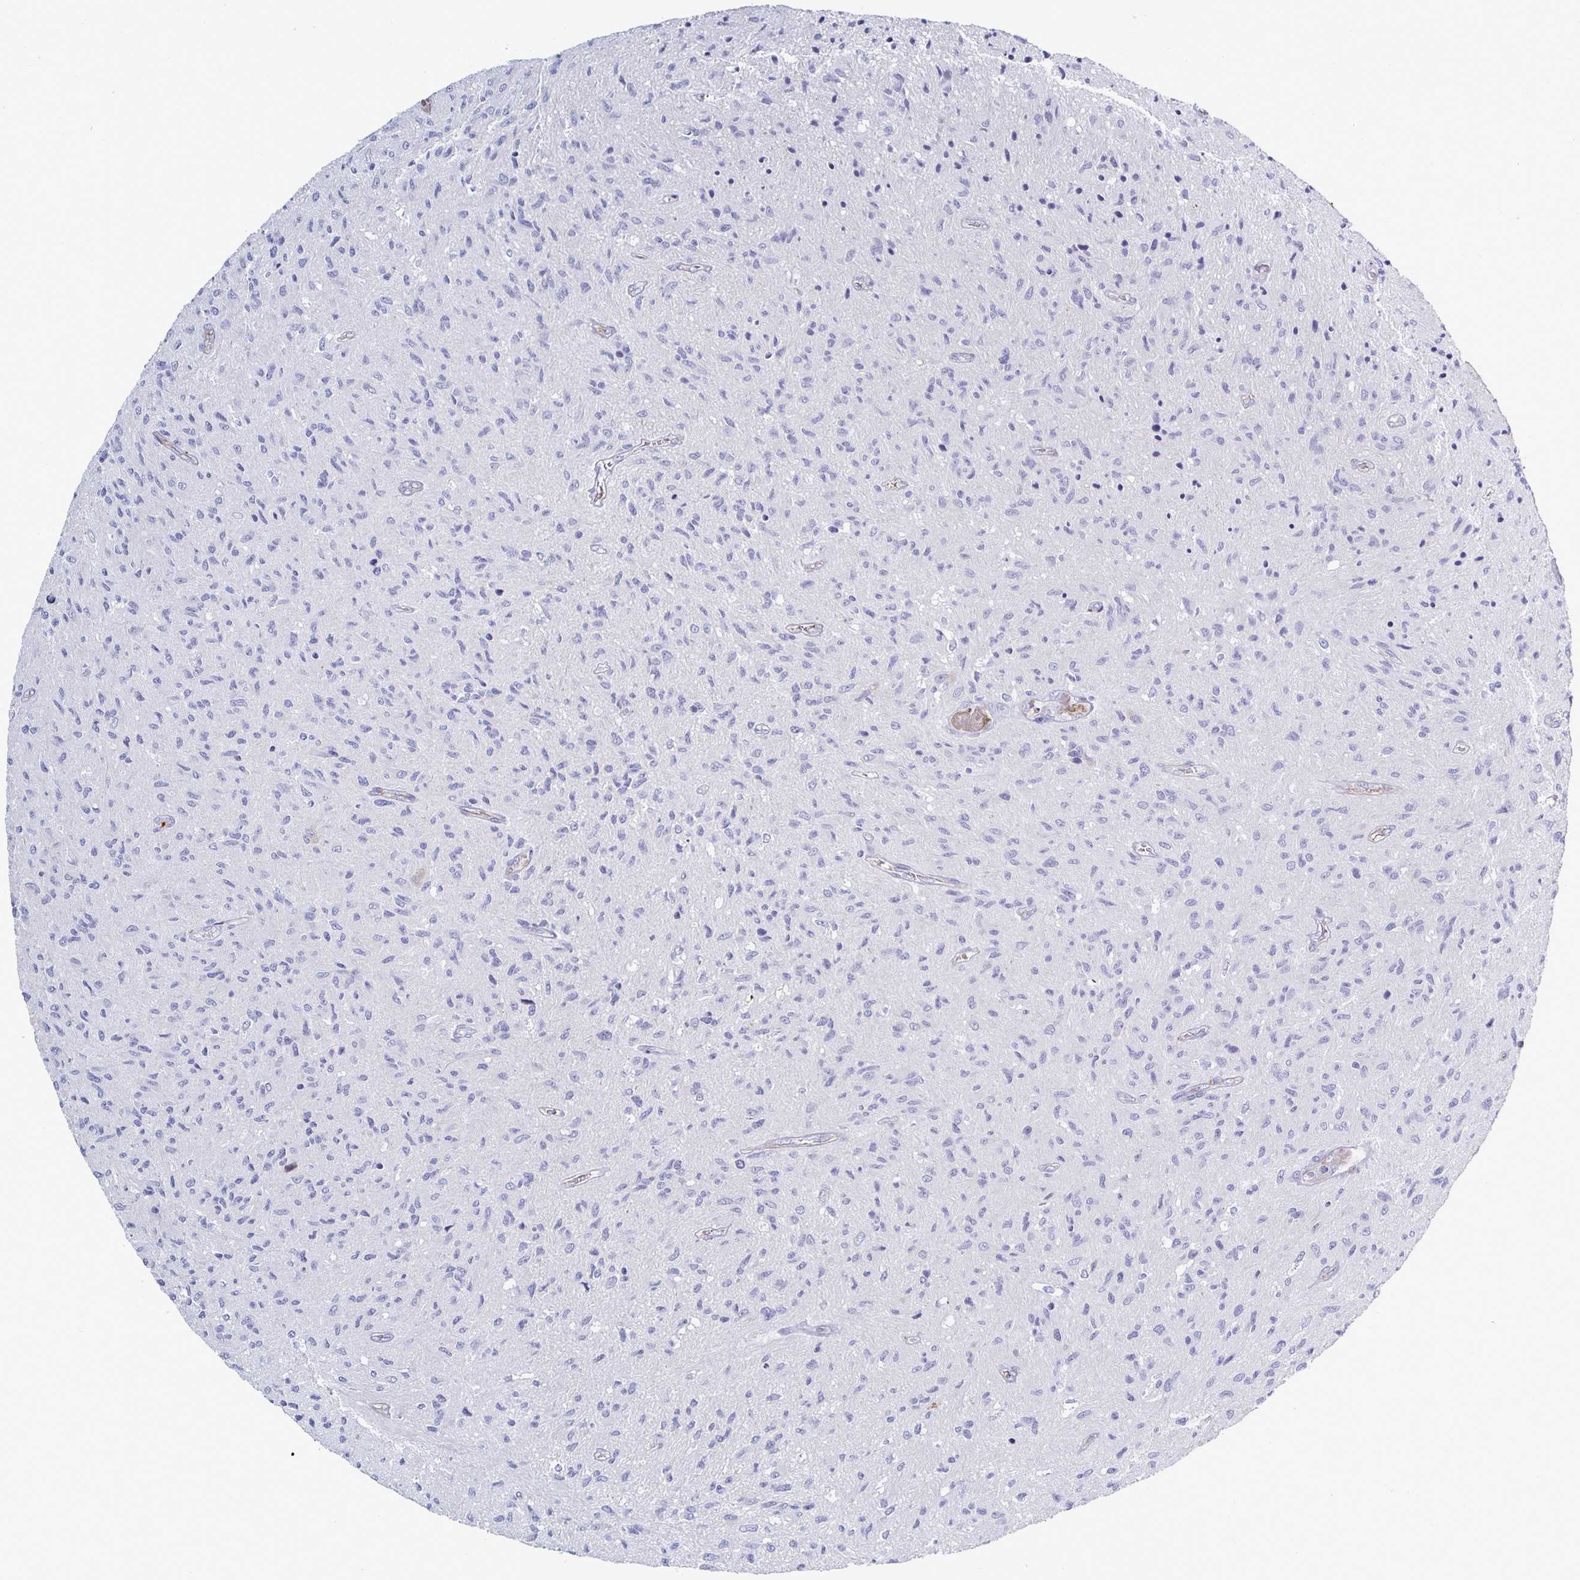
{"staining": {"intensity": "negative", "quantity": "none", "location": "none"}, "tissue": "glioma", "cell_type": "Tumor cells", "image_type": "cancer", "snomed": [{"axis": "morphology", "description": "Glioma, malignant, High grade"}, {"axis": "topography", "description": "Brain"}], "caption": "A photomicrograph of human glioma is negative for staining in tumor cells.", "gene": "ACSBG2", "patient": {"sex": "male", "age": 54}}